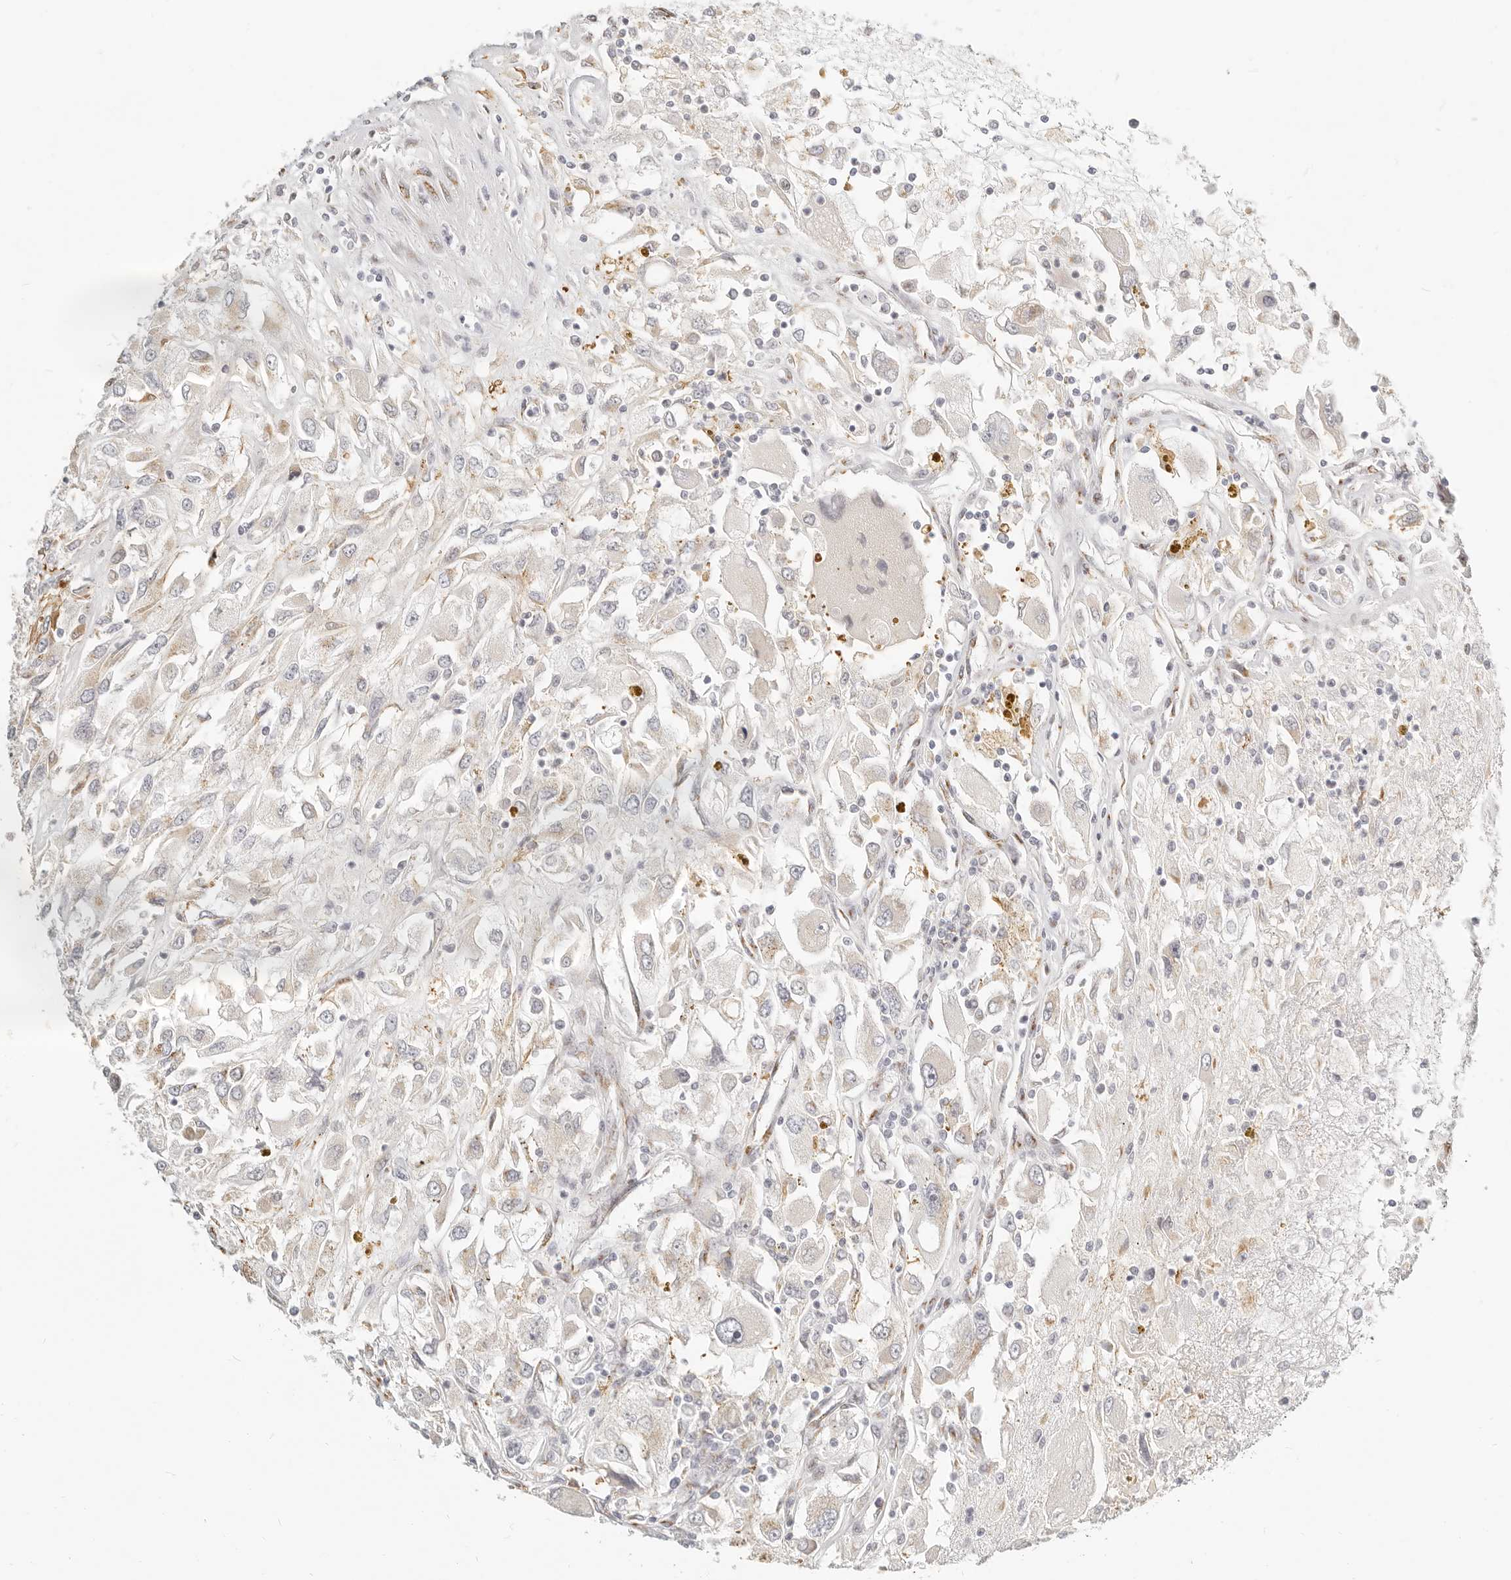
{"staining": {"intensity": "negative", "quantity": "none", "location": "none"}, "tissue": "renal cancer", "cell_type": "Tumor cells", "image_type": "cancer", "snomed": [{"axis": "morphology", "description": "Adenocarcinoma, NOS"}, {"axis": "topography", "description": "Kidney"}], "caption": "The micrograph displays no significant expression in tumor cells of renal cancer (adenocarcinoma).", "gene": "FAM20B", "patient": {"sex": "female", "age": 52}}